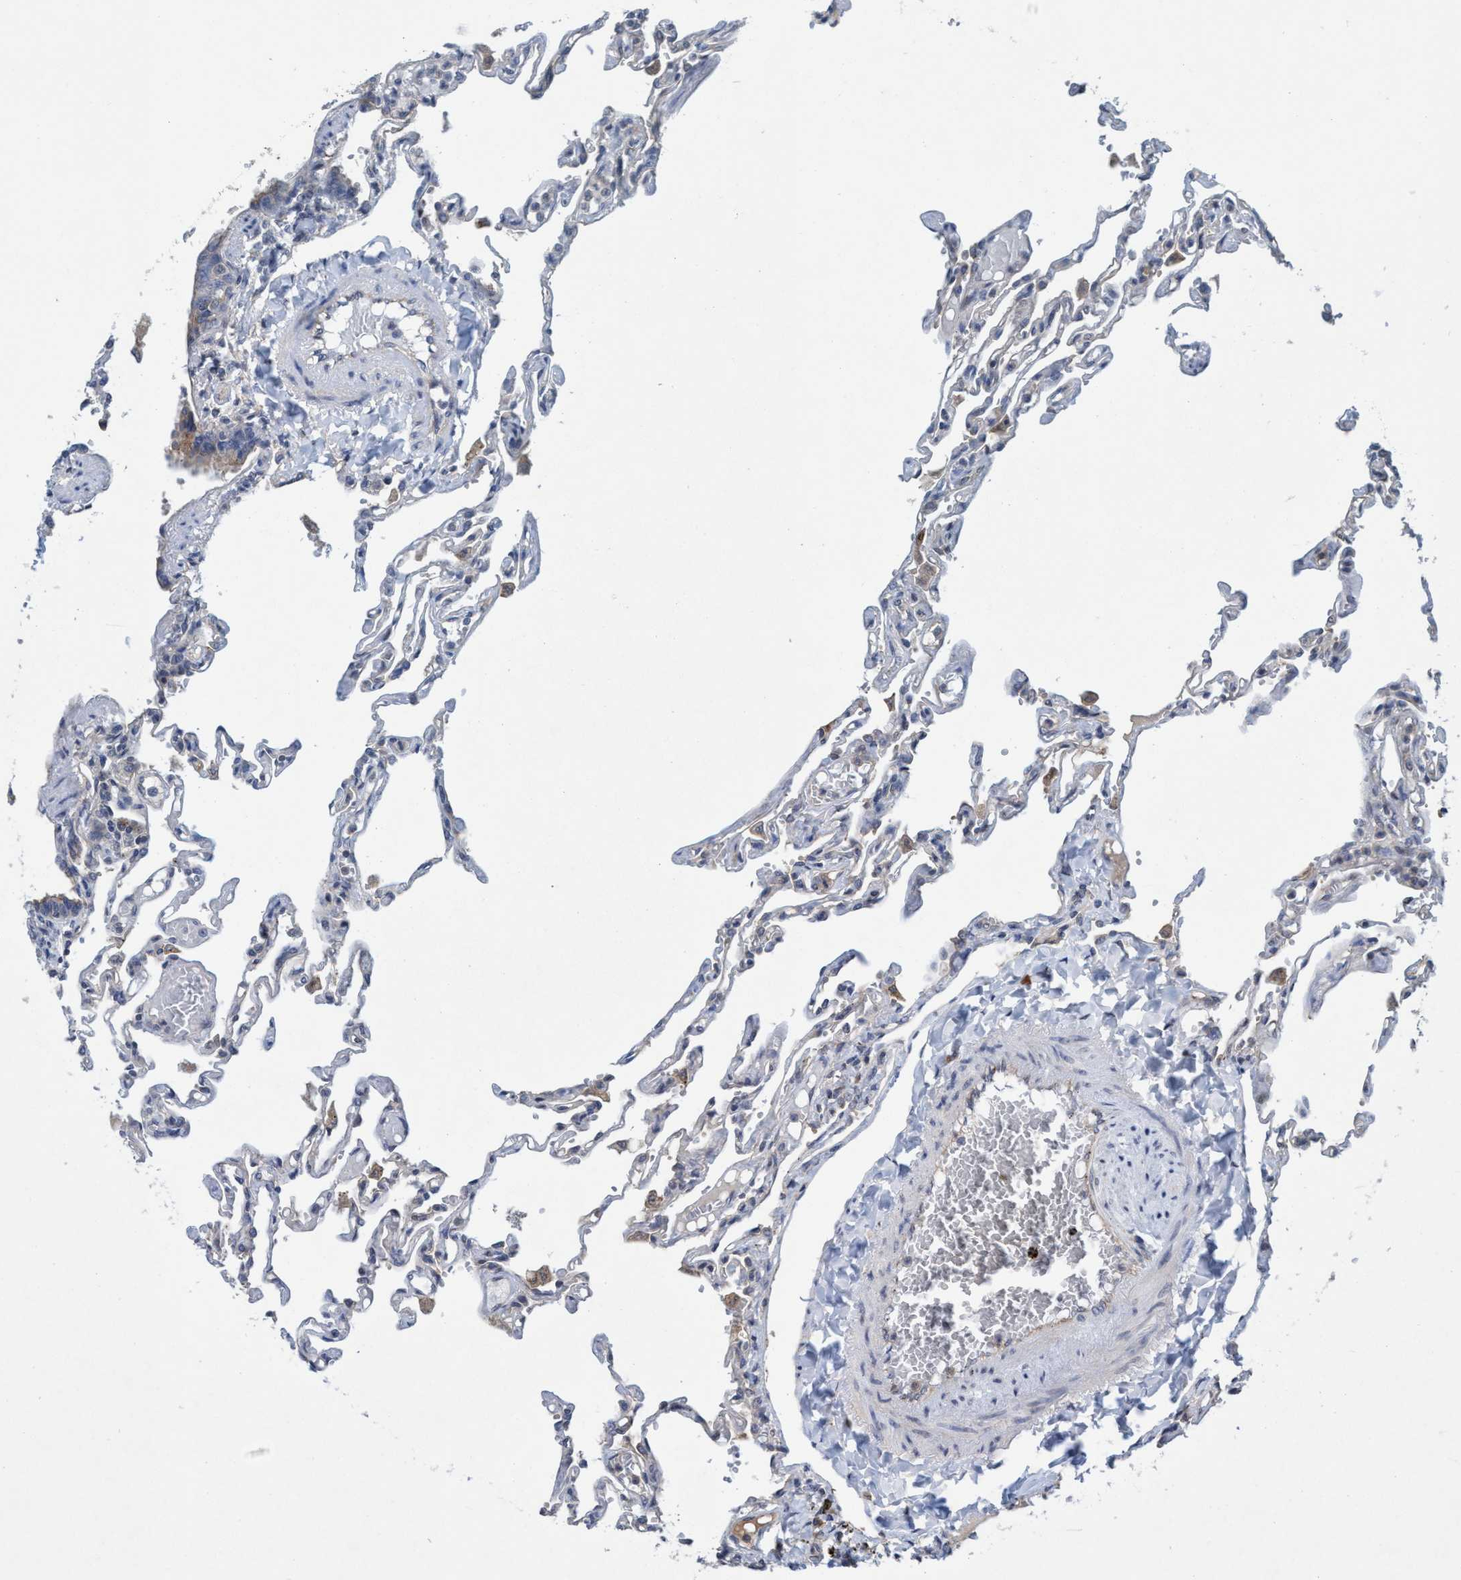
{"staining": {"intensity": "weak", "quantity": "<25%", "location": "cytoplasmic/membranous"}, "tissue": "lung", "cell_type": "Alveolar cells", "image_type": "normal", "snomed": [{"axis": "morphology", "description": "Normal tissue, NOS"}, {"axis": "topography", "description": "Lung"}], "caption": "The photomicrograph shows no staining of alveolar cells in normal lung. (DAB immunohistochemistry (IHC) visualized using brightfield microscopy, high magnification).", "gene": "TRIM65", "patient": {"sex": "male", "age": 21}}